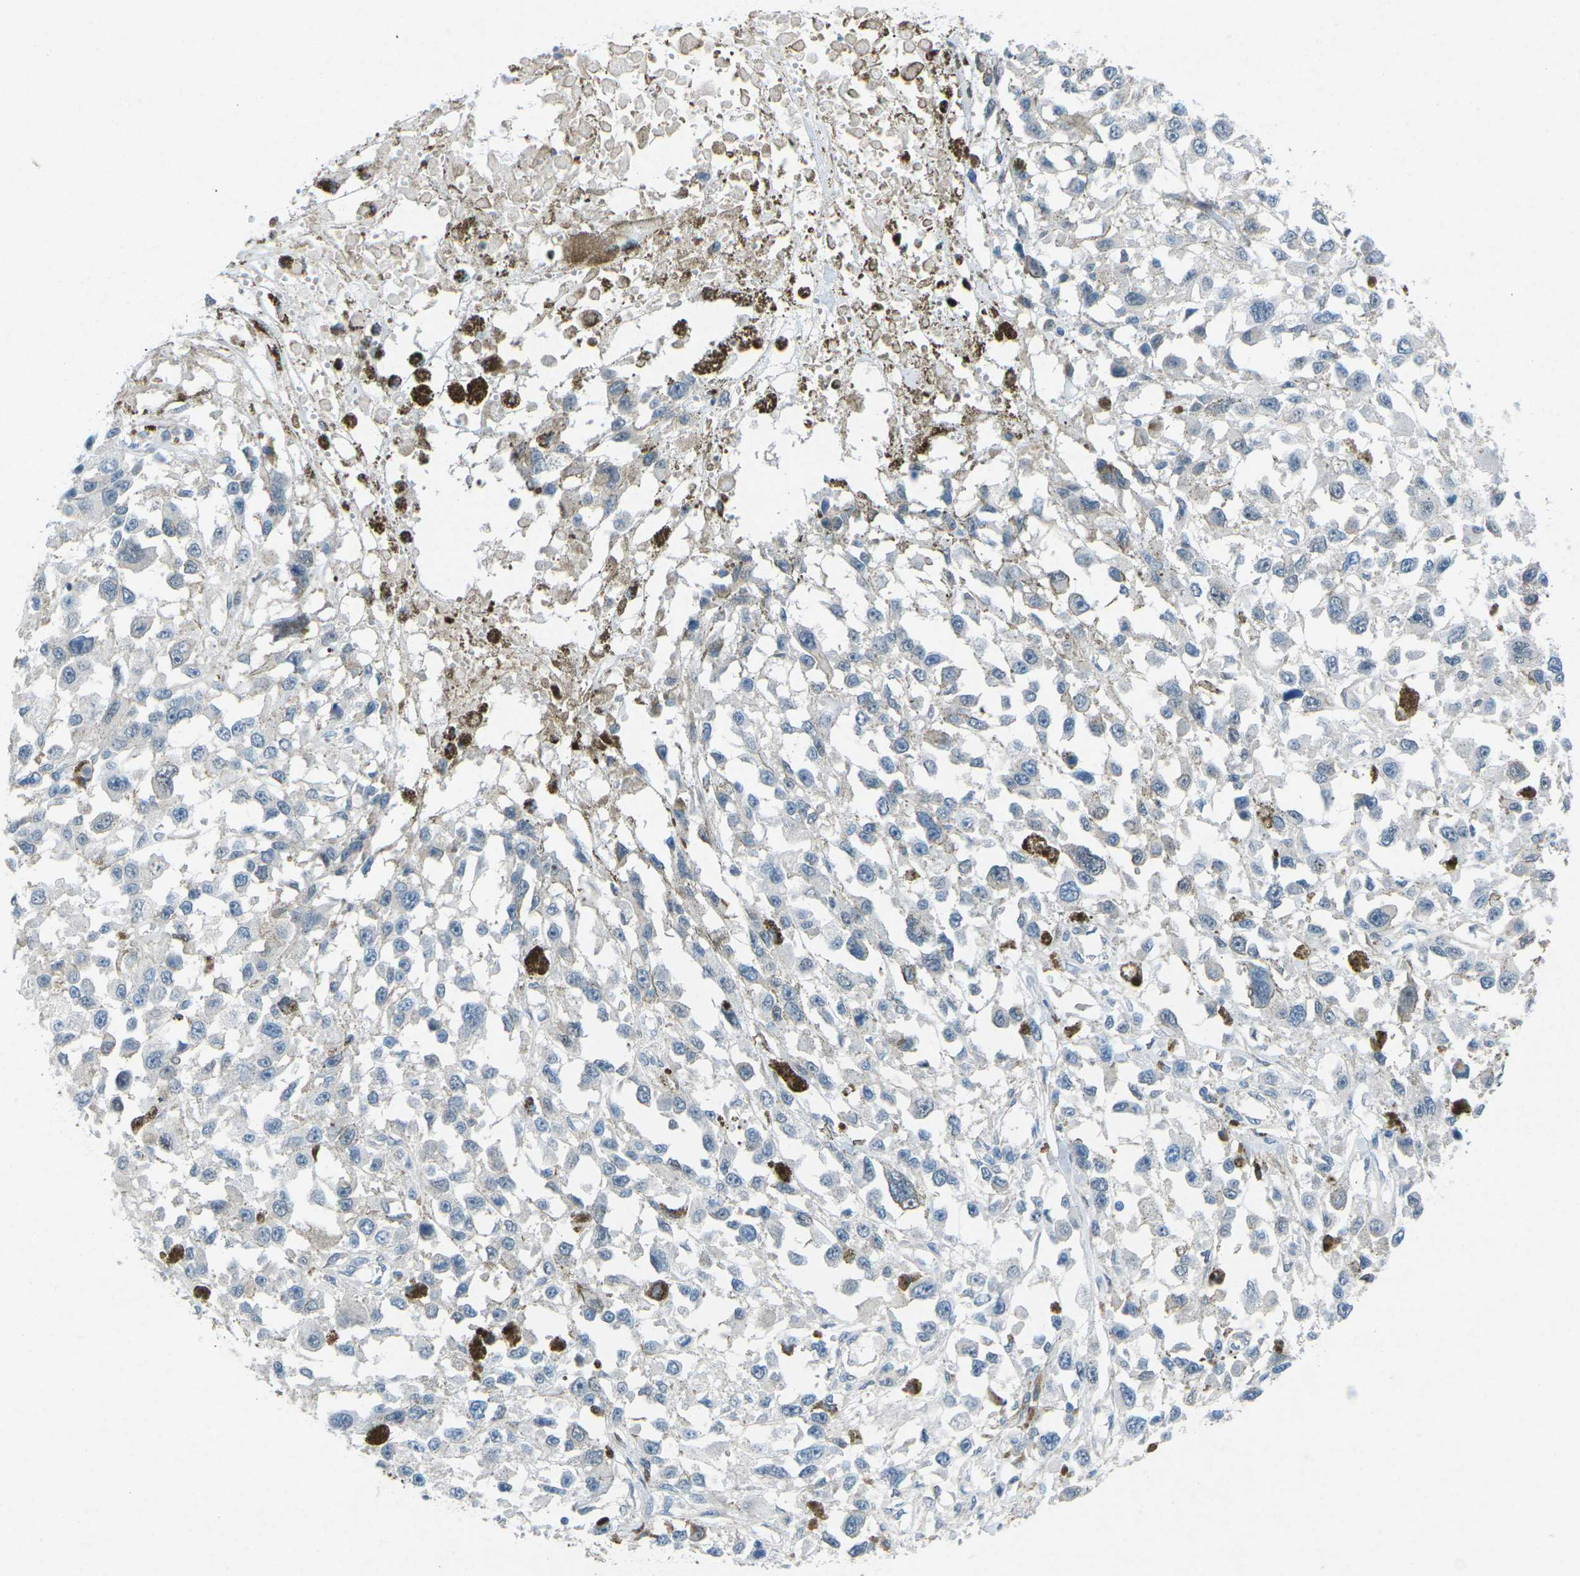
{"staining": {"intensity": "negative", "quantity": "none", "location": "none"}, "tissue": "melanoma", "cell_type": "Tumor cells", "image_type": "cancer", "snomed": [{"axis": "morphology", "description": "Malignant melanoma, Metastatic site"}, {"axis": "topography", "description": "Lymph node"}], "caption": "DAB (3,3'-diaminobenzidine) immunohistochemical staining of melanoma demonstrates no significant expression in tumor cells.", "gene": "STK11", "patient": {"sex": "male", "age": 59}}